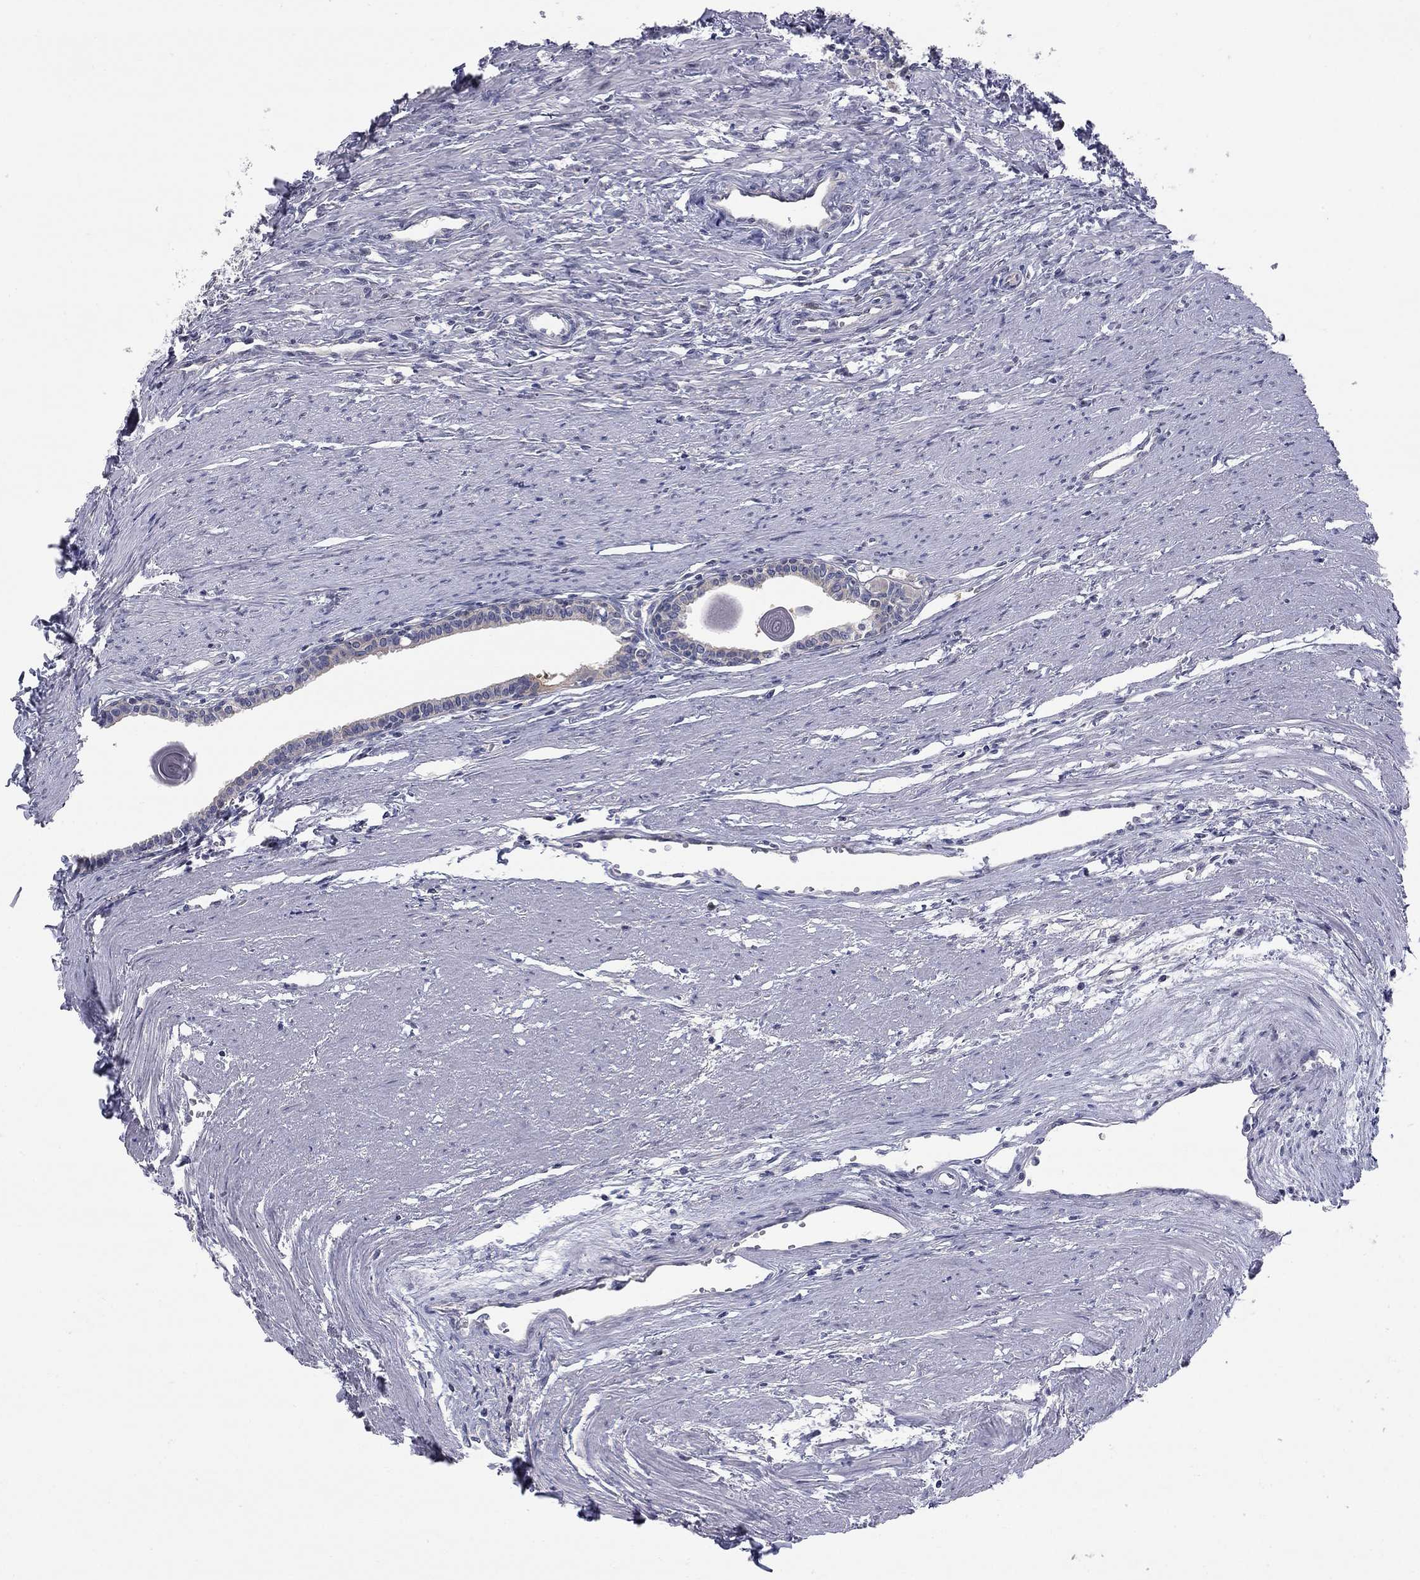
{"staining": {"intensity": "moderate", "quantity": "<25%", "location": "cytoplasmic/membranous"}, "tissue": "prostate", "cell_type": "Glandular cells", "image_type": "normal", "snomed": [{"axis": "morphology", "description": "Normal tissue, NOS"}, {"axis": "topography", "description": "Prostate"}], "caption": "Moderate cytoplasmic/membranous expression for a protein is appreciated in approximately <25% of glandular cells of benign prostate using IHC.", "gene": "ENSG00000255639", "patient": {"sex": "male", "age": 60}}